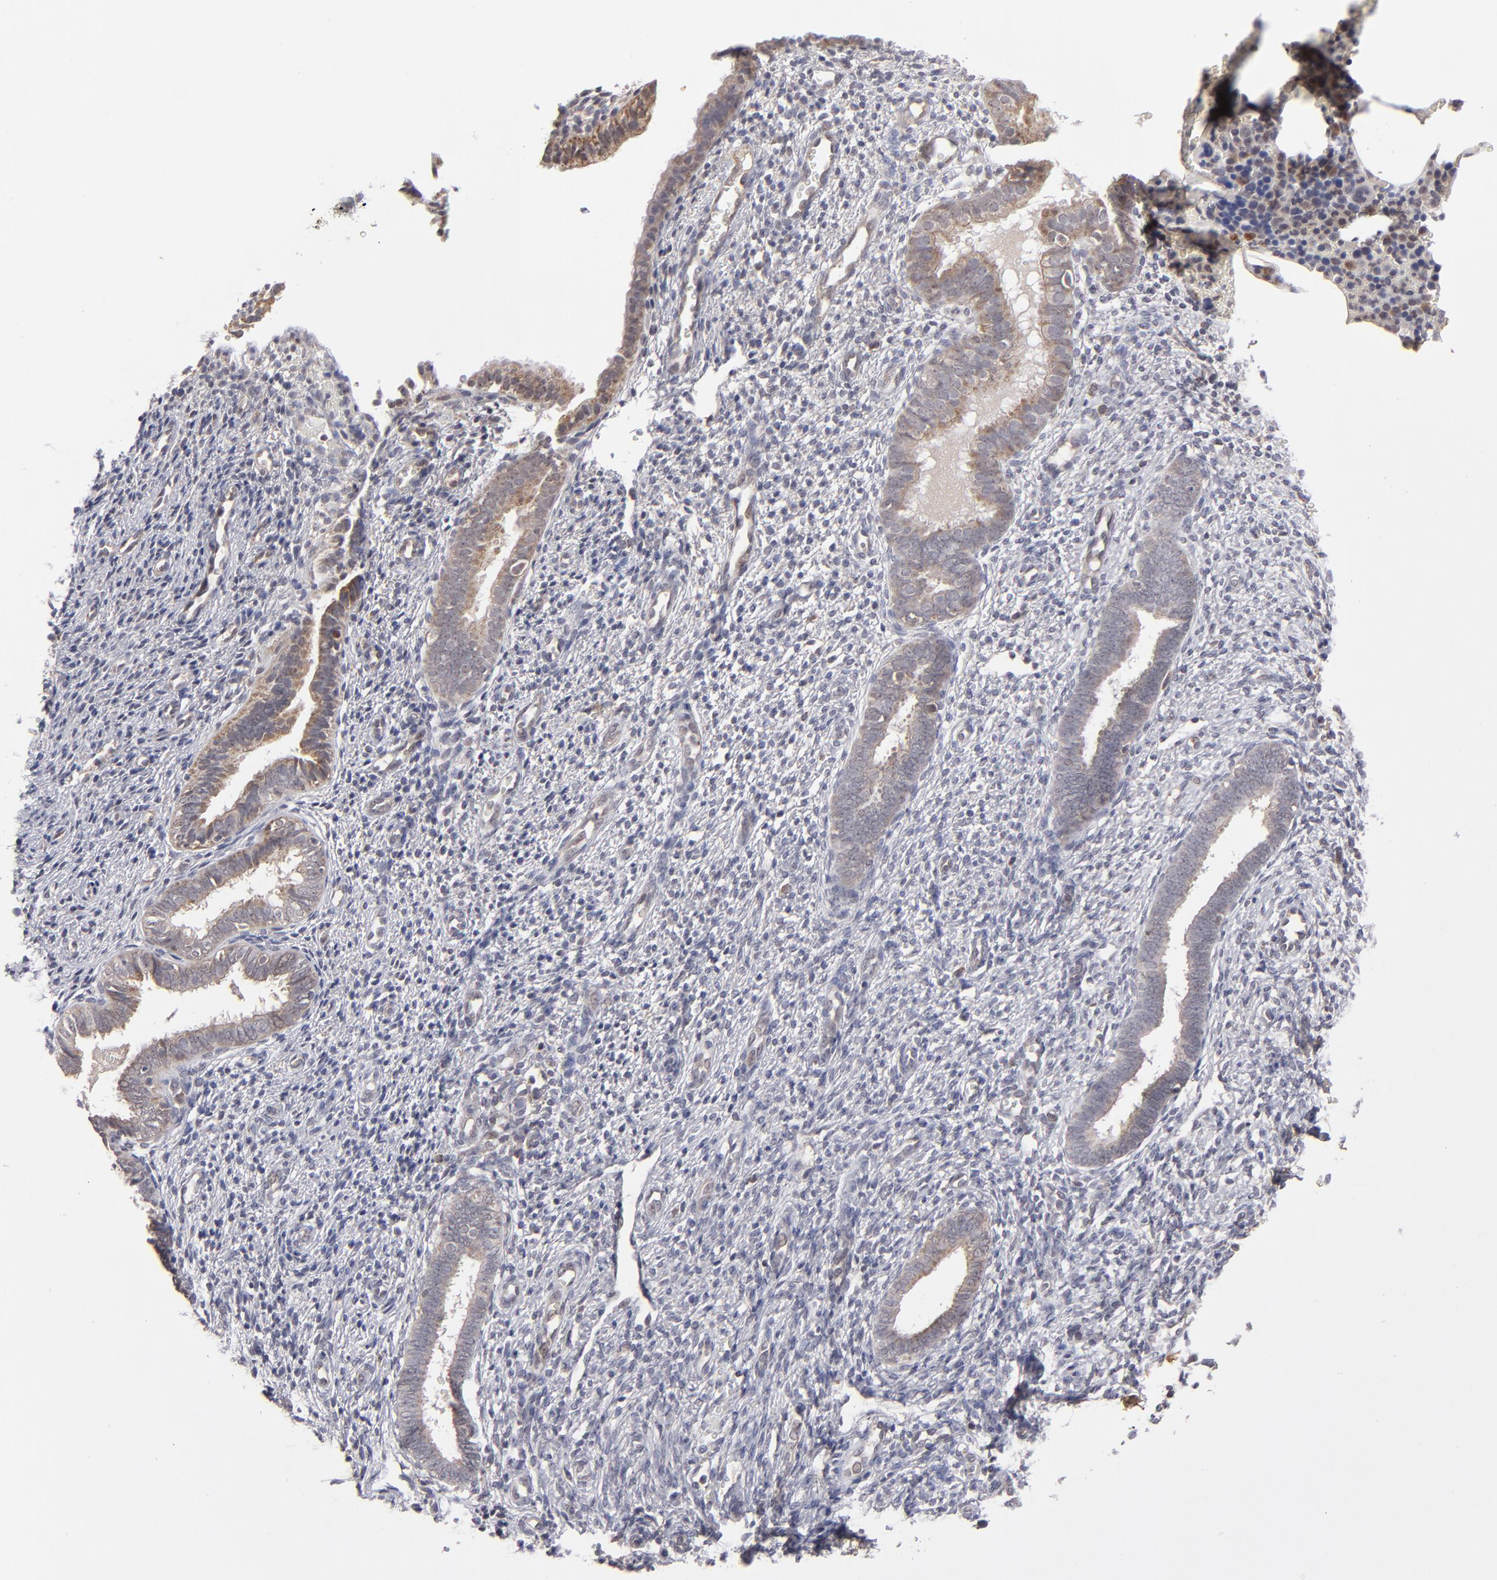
{"staining": {"intensity": "moderate", "quantity": "<25%", "location": "cytoplasmic/membranous"}, "tissue": "endometrium", "cell_type": "Cells in endometrial stroma", "image_type": "normal", "snomed": [{"axis": "morphology", "description": "Normal tissue, NOS"}, {"axis": "topography", "description": "Endometrium"}], "caption": "Benign endometrium reveals moderate cytoplasmic/membranous staining in approximately <25% of cells in endometrial stroma, visualized by immunohistochemistry.", "gene": "GLCCI1", "patient": {"sex": "female", "age": 27}}